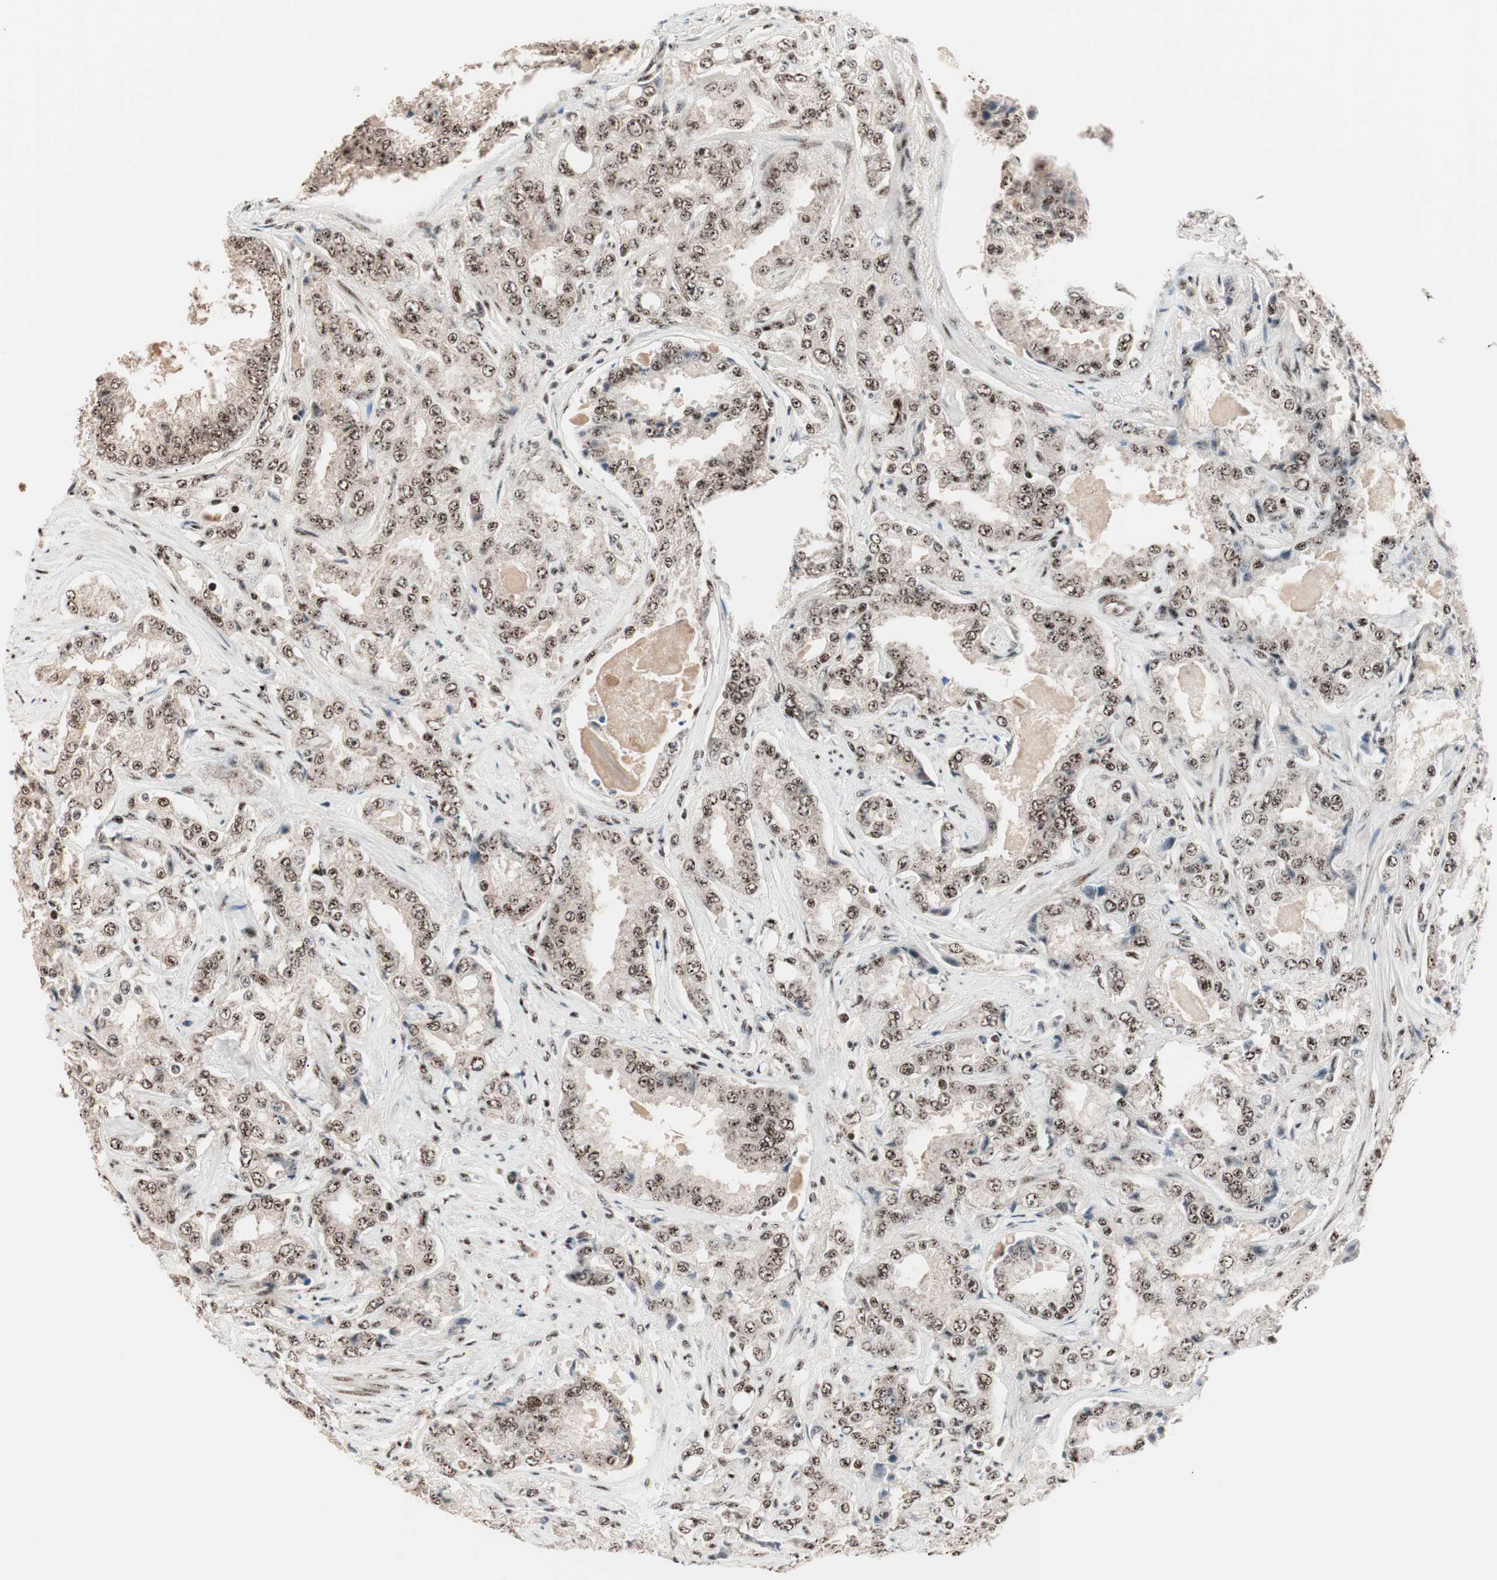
{"staining": {"intensity": "moderate", "quantity": ">75%", "location": "nuclear"}, "tissue": "prostate cancer", "cell_type": "Tumor cells", "image_type": "cancer", "snomed": [{"axis": "morphology", "description": "Adenocarcinoma, High grade"}, {"axis": "topography", "description": "Prostate"}], "caption": "Prostate high-grade adenocarcinoma was stained to show a protein in brown. There is medium levels of moderate nuclear expression in approximately >75% of tumor cells.", "gene": "NR5A2", "patient": {"sex": "male", "age": 73}}